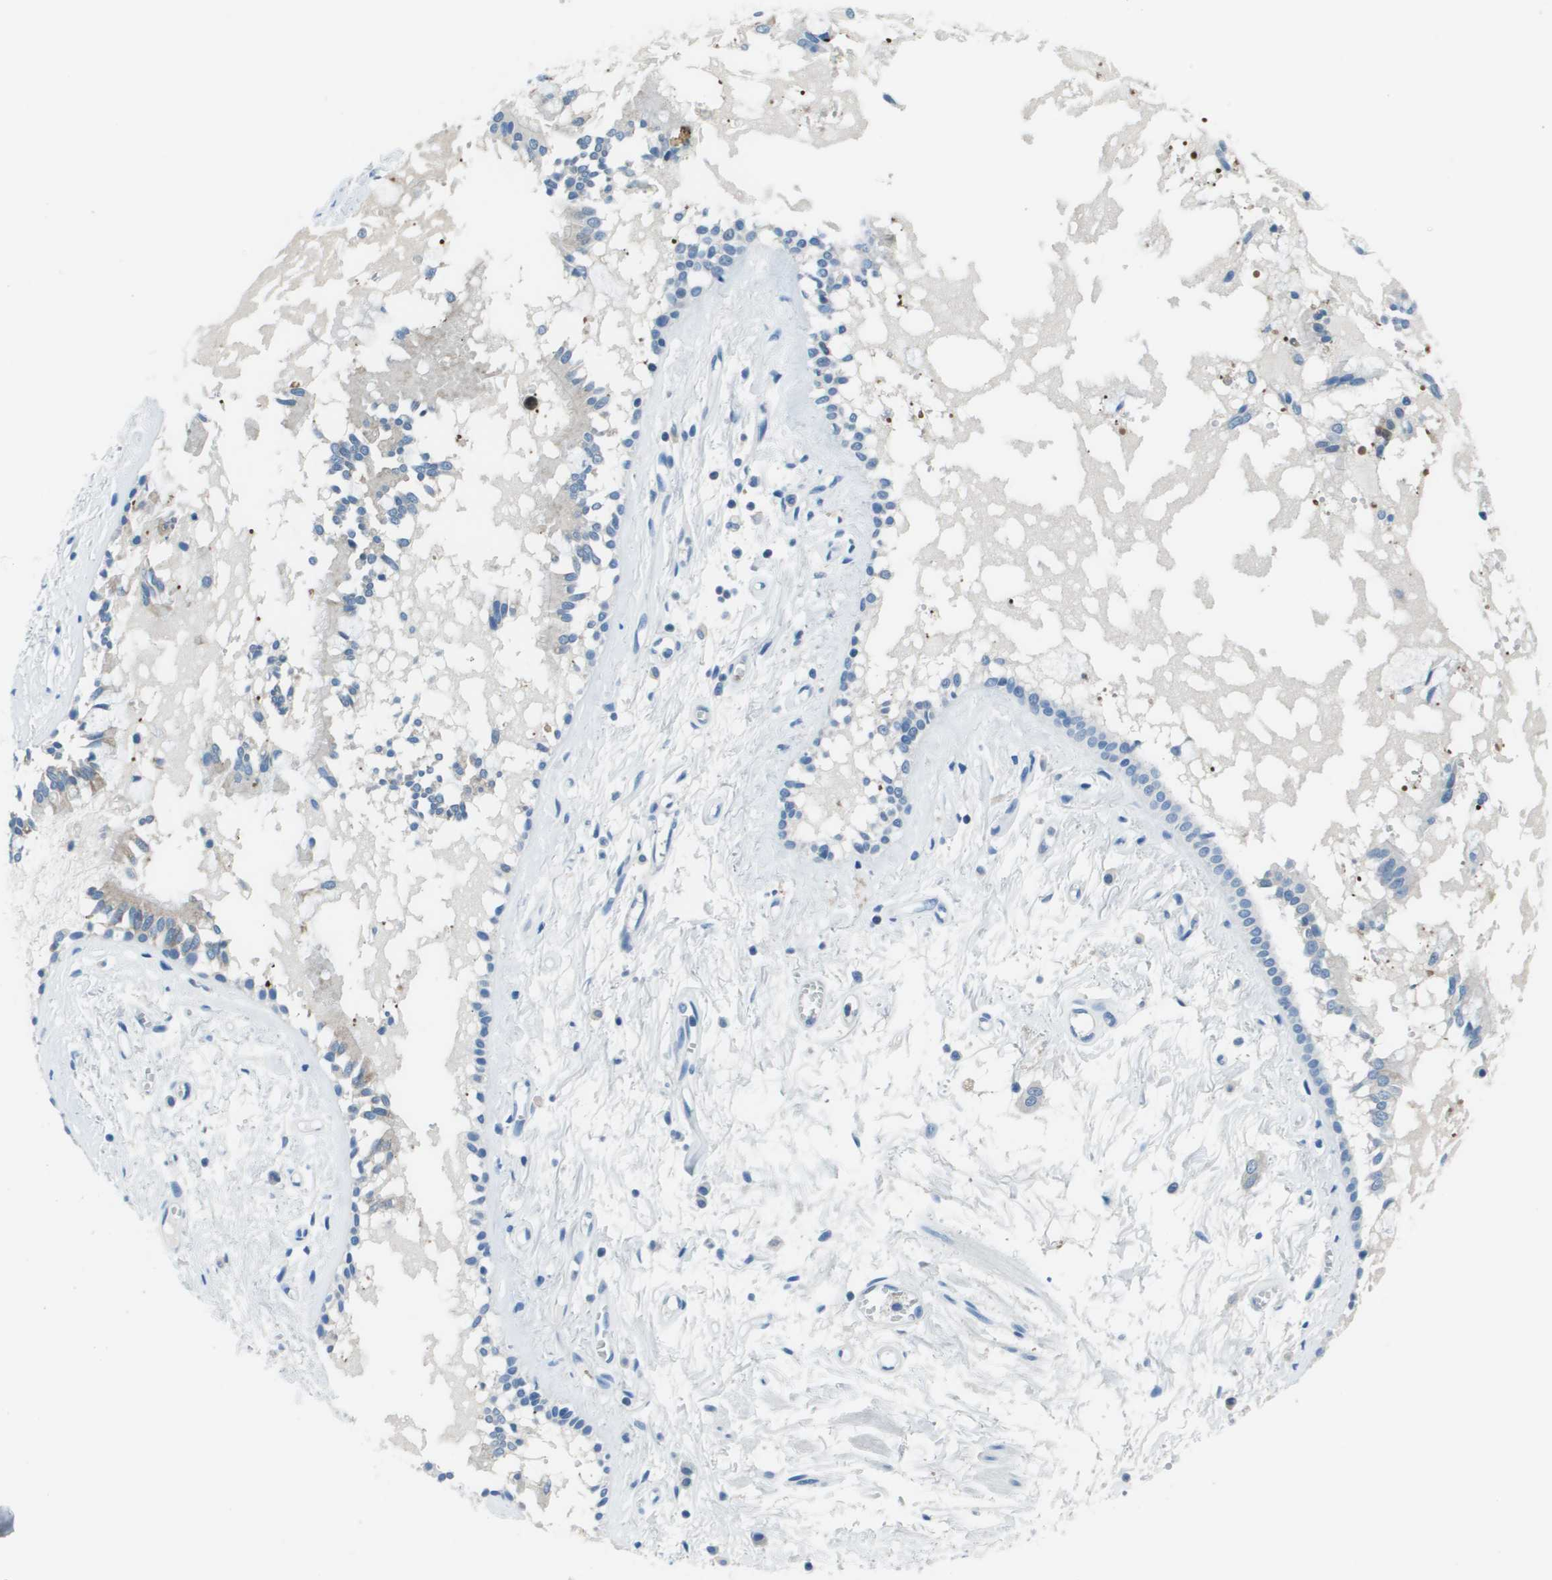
{"staining": {"intensity": "moderate", "quantity": ">75%", "location": "cytoplasmic/membranous"}, "tissue": "bronchus", "cell_type": "Respiratory epithelial cells", "image_type": "normal", "snomed": [{"axis": "morphology", "description": "Normal tissue, NOS"}, {"axis": "morphology", "description": "Inflammation, NOS"}, {"axis": "topography", "description": "Cartilage tissue"}, {"axis": "topography", "description": "Lung"}], "caption": "DAB (3,3'-diaminobenzidine) immunohistochemical staining of normal bronchus demonstrates moderate cytoplasmic/membranous protein expression in about >75% of respiratory epithelial cells. (DAB IHC, brown staining for protein, blue staining for nuclei).", "gene": "STIP1", "patient": {"sex": "male", "age": 71}}